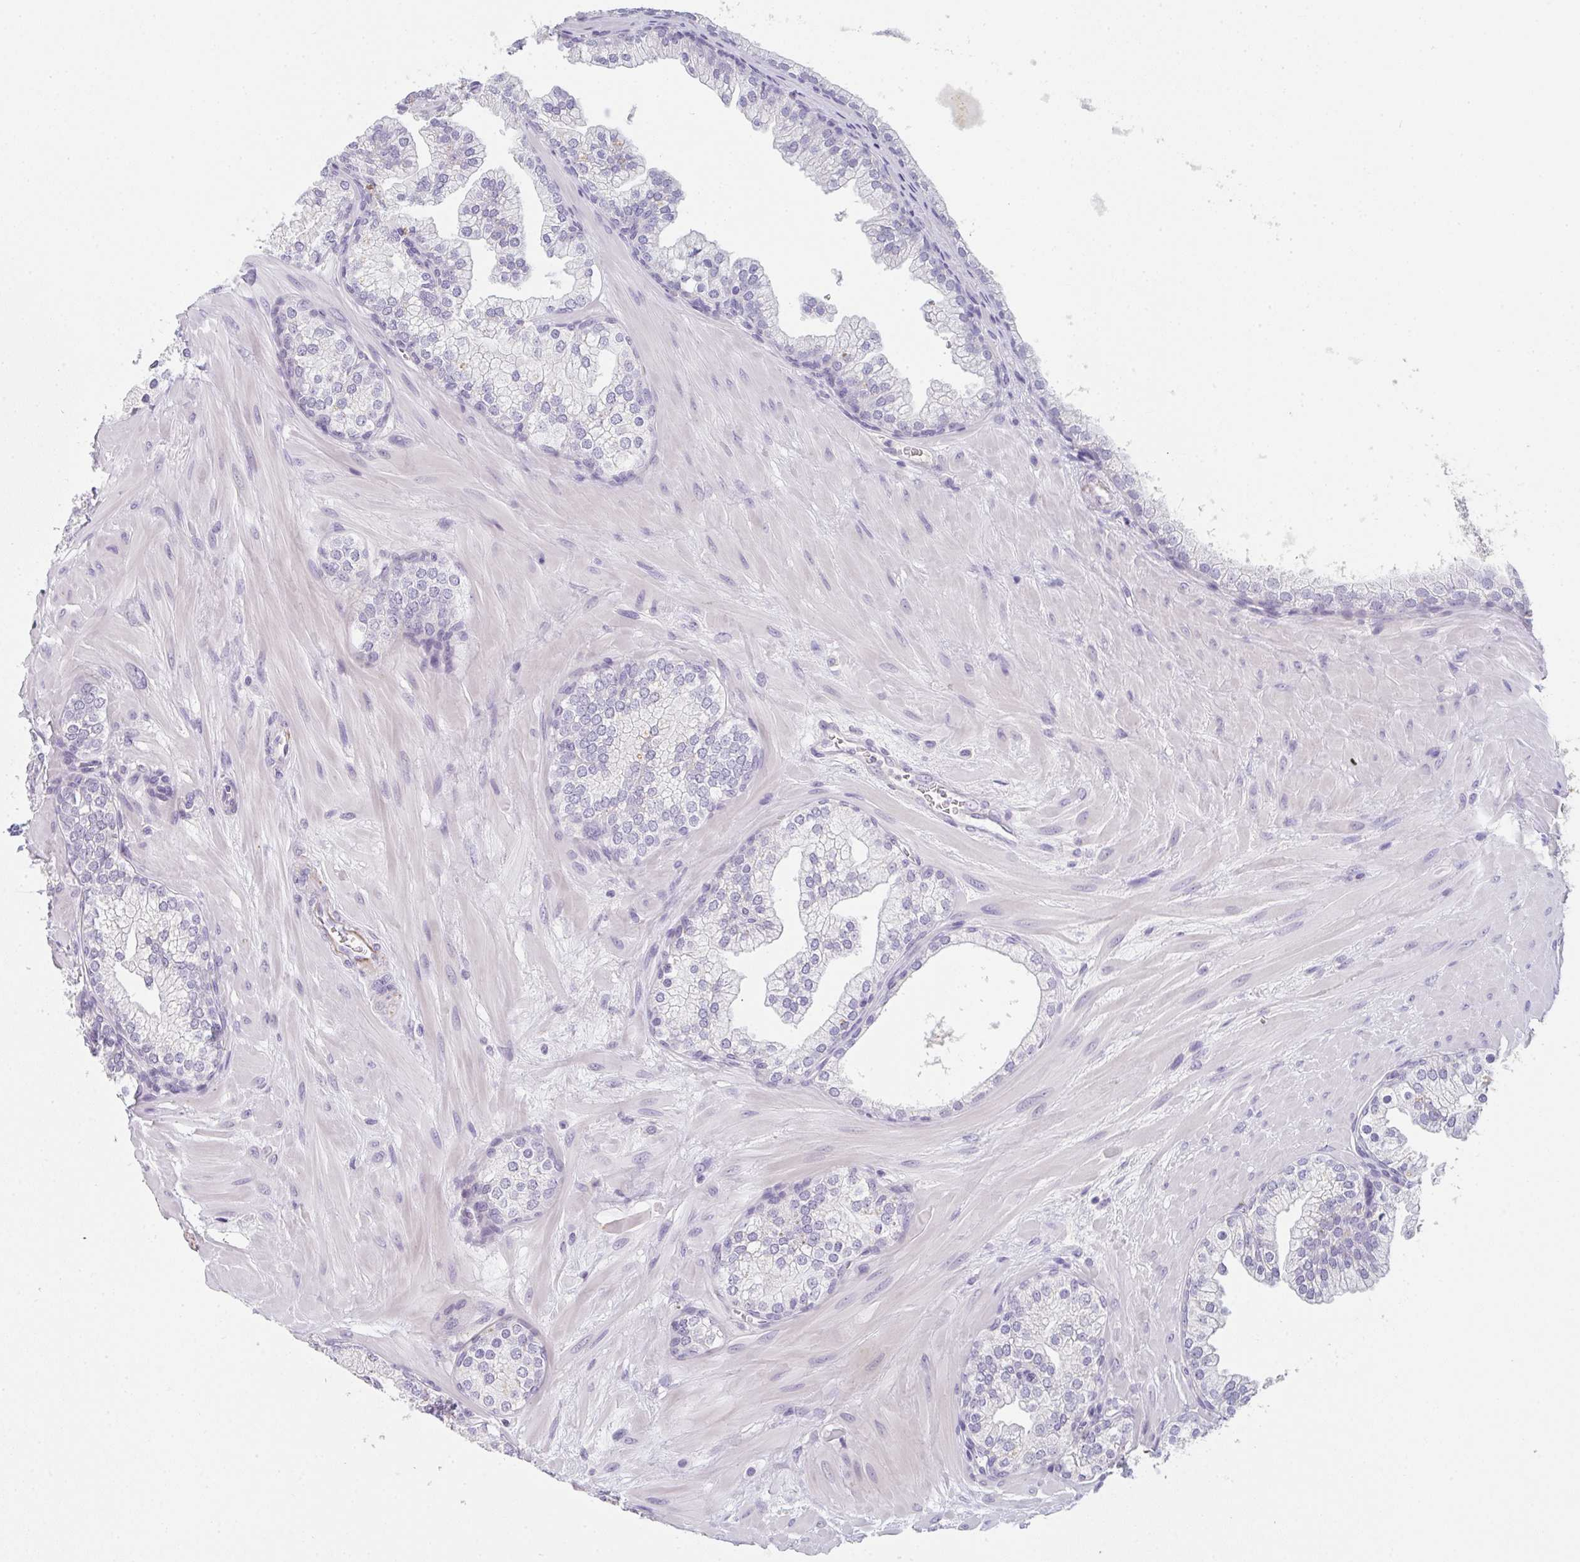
{"staining": {"intensity": "negative", "quantity": "none", "location": "none"}, "tissue": "prostate", "cell_type": "Glandular cells", "image_type": "normal", "snomed": [{"axis": "morphology", "description": "Normal tissue, NOS"}, {"axis": "topography", "description": "Prostate"}, {"axis": "topography", "description": "Peripheral nerve tissue"}], "caption": "Image shows no significant protein positivity in glandular cells of normal prostate.", "gene": "C1QTNF8", "patient": {"sex": "male", "age": 61}}